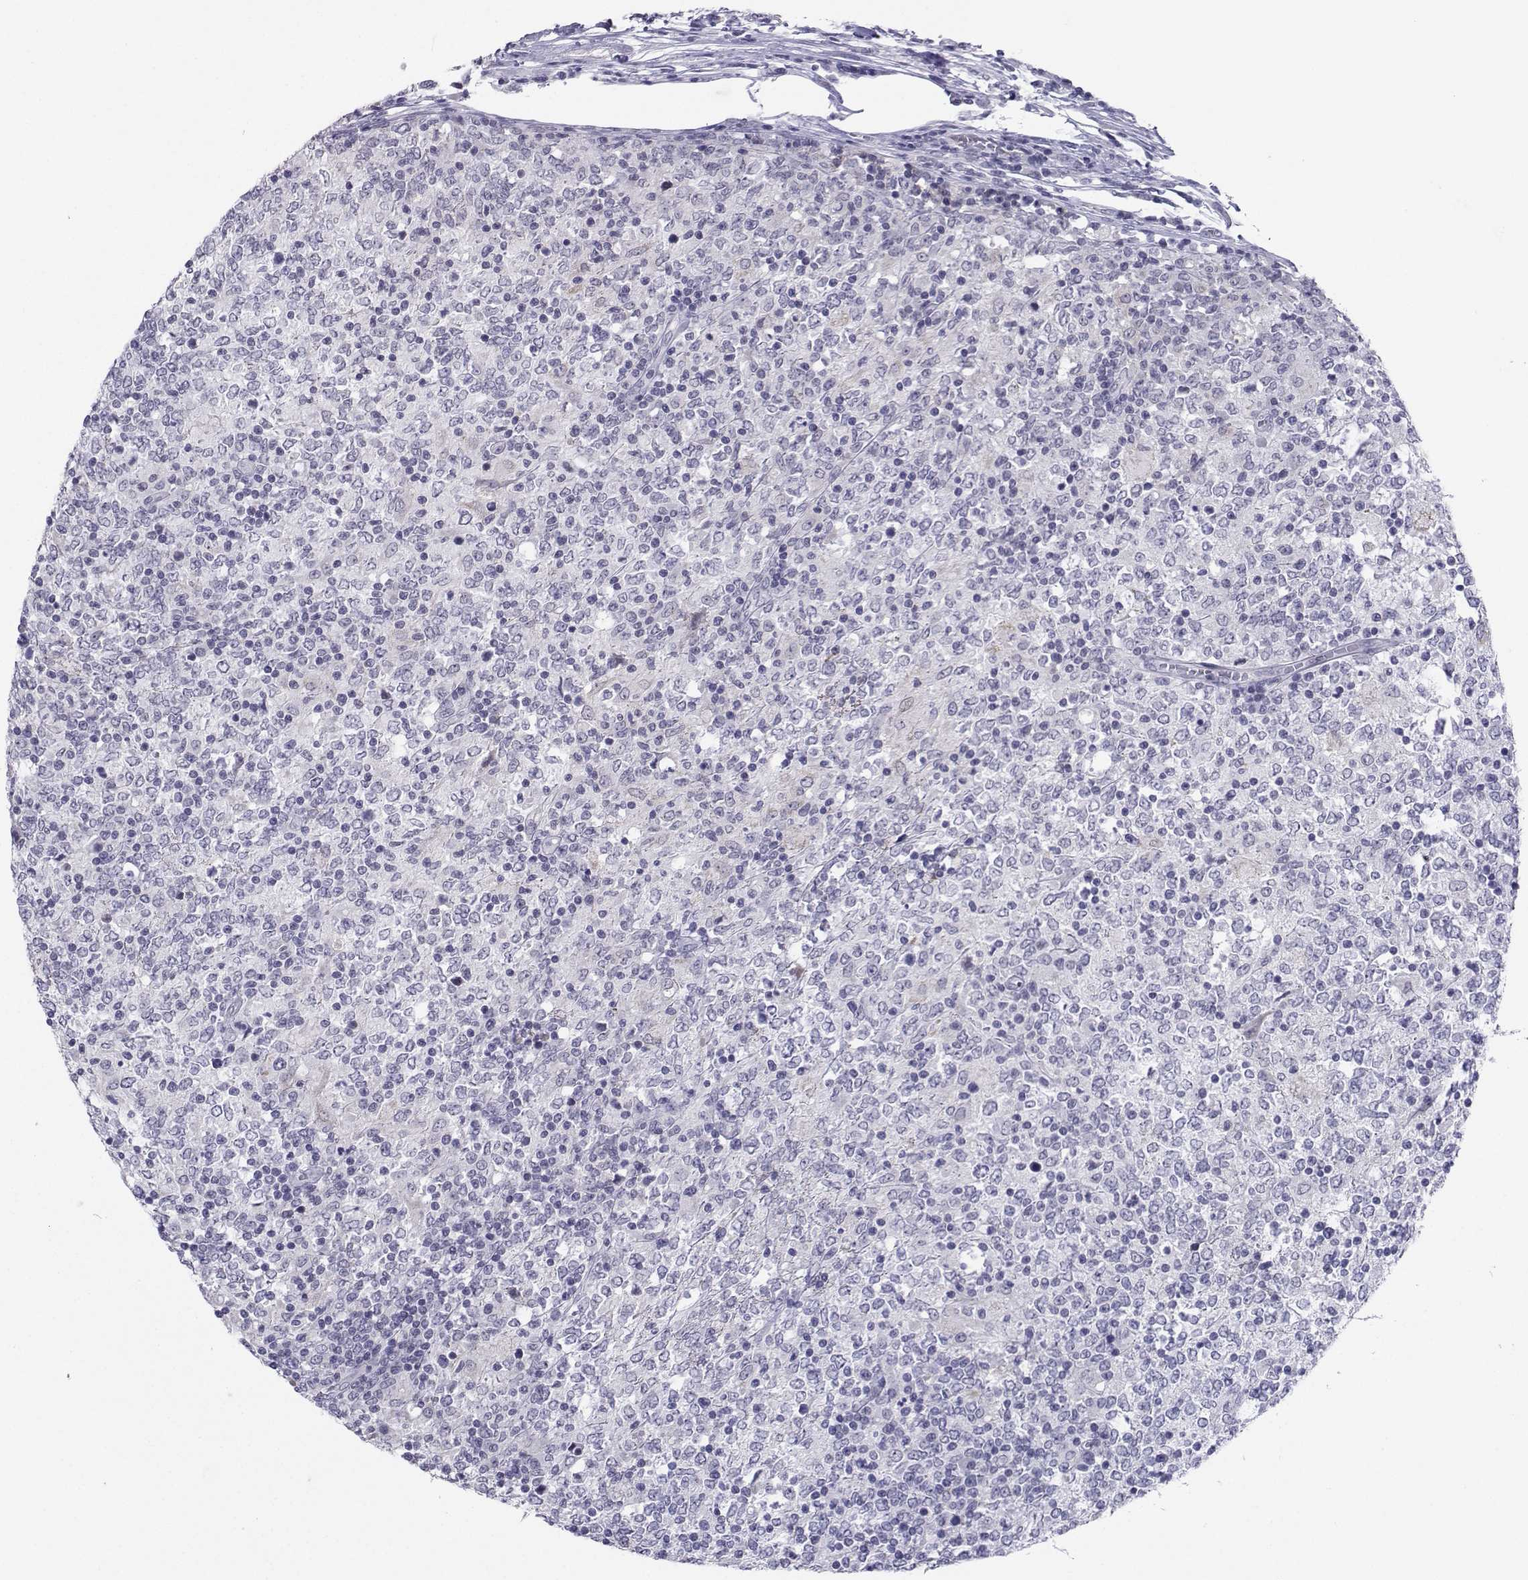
{"staining": {"intensity": "negative", "quantity": "none", "location": "none"}, "tissue": "lymphoma", "cell_type": "Tumor cells", "image_type": "cancer", "snomed": [{"axis": "morphology", "description": "Malignant lymphoma, non-Hodgkin's type, High grade"}, {"axis": "topography", "description": "Lymph node"}], "caption": "IHC histopathology image of high-grade malignant lymphoma, non-Hodgkin's type stained for a protein (brown), which displays no positivity in tumor cells.", "gene": "LHX1", "patient": {"sex": "female", "age": 84}}